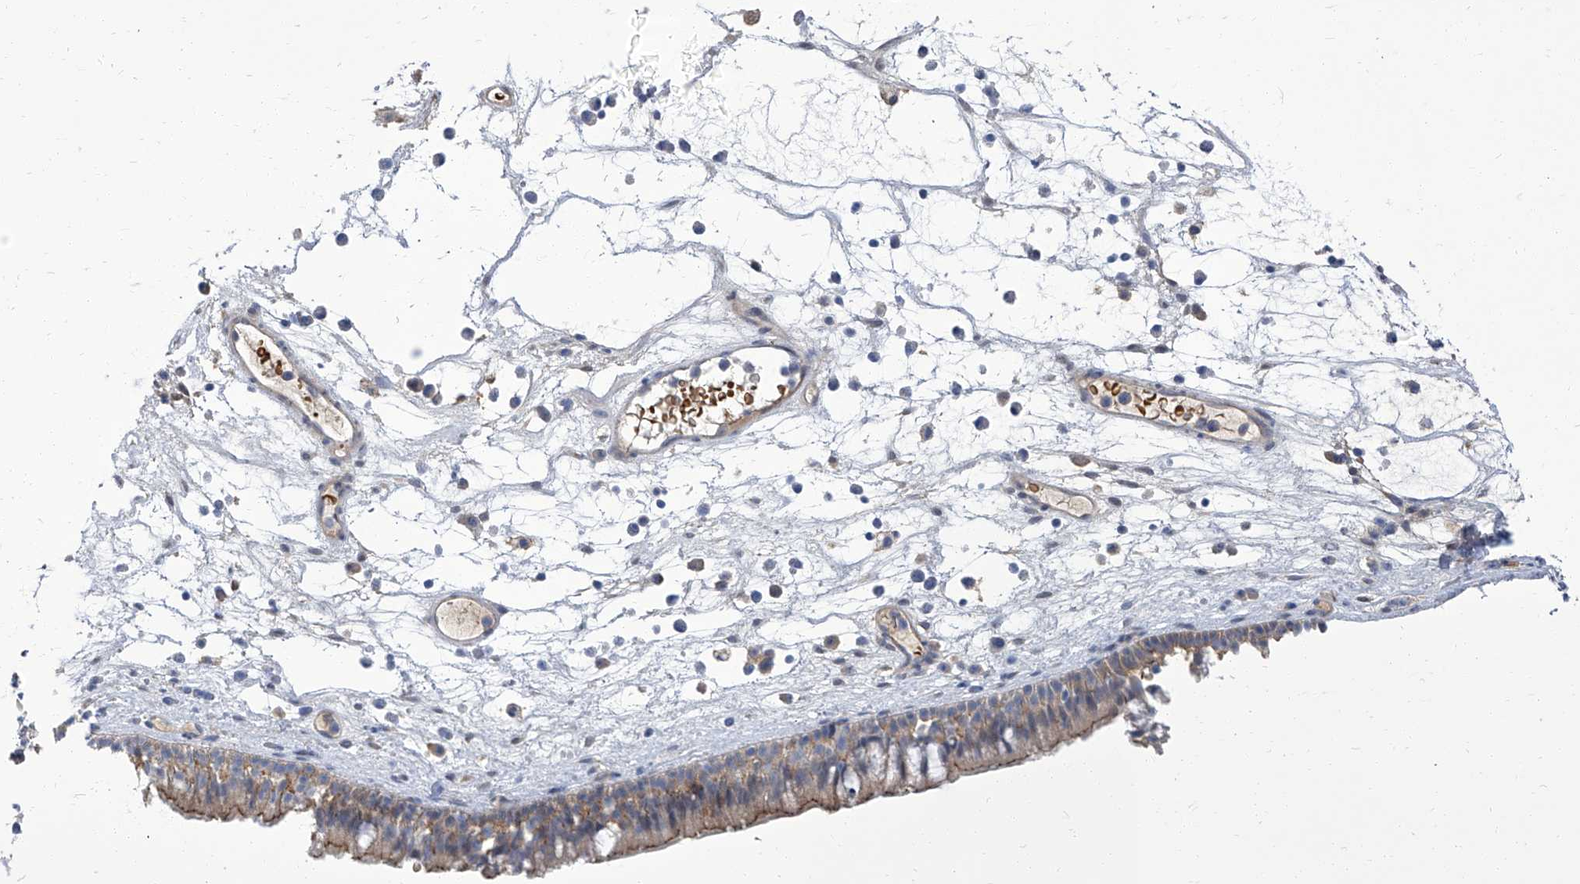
{"staining": {"intensity": "moderate", "quantity": "25%-75%", "location": "cytoplasmic/membranous"}, "tissue": "nasopharynx", "cell_type": "Respiratory epithelial cells", "image_type": "normal", "snomed": [{"axis": "morphology", "description": "Normal tissue, NOS"}, {"axis": "morphology", "description": "Inflammation, NOS"}, {"axis": "morphology", "description": "Malignant melanoma, Metastatic site"}, {"axis": "topography", "description": "Nasopharynx"}], "caption": "The micrograph reveals a brown stain indicating the presence of a protein in the cytoplasmic/membranous of respiratory epithelial cells in nasopharynx. The staining was performed using DAB, with brown indicating positive protein expression. Nuclei are stained blue with hematoxylin.", "gene": "PARD3", "patient": {"sex": "male", "age": 70}}